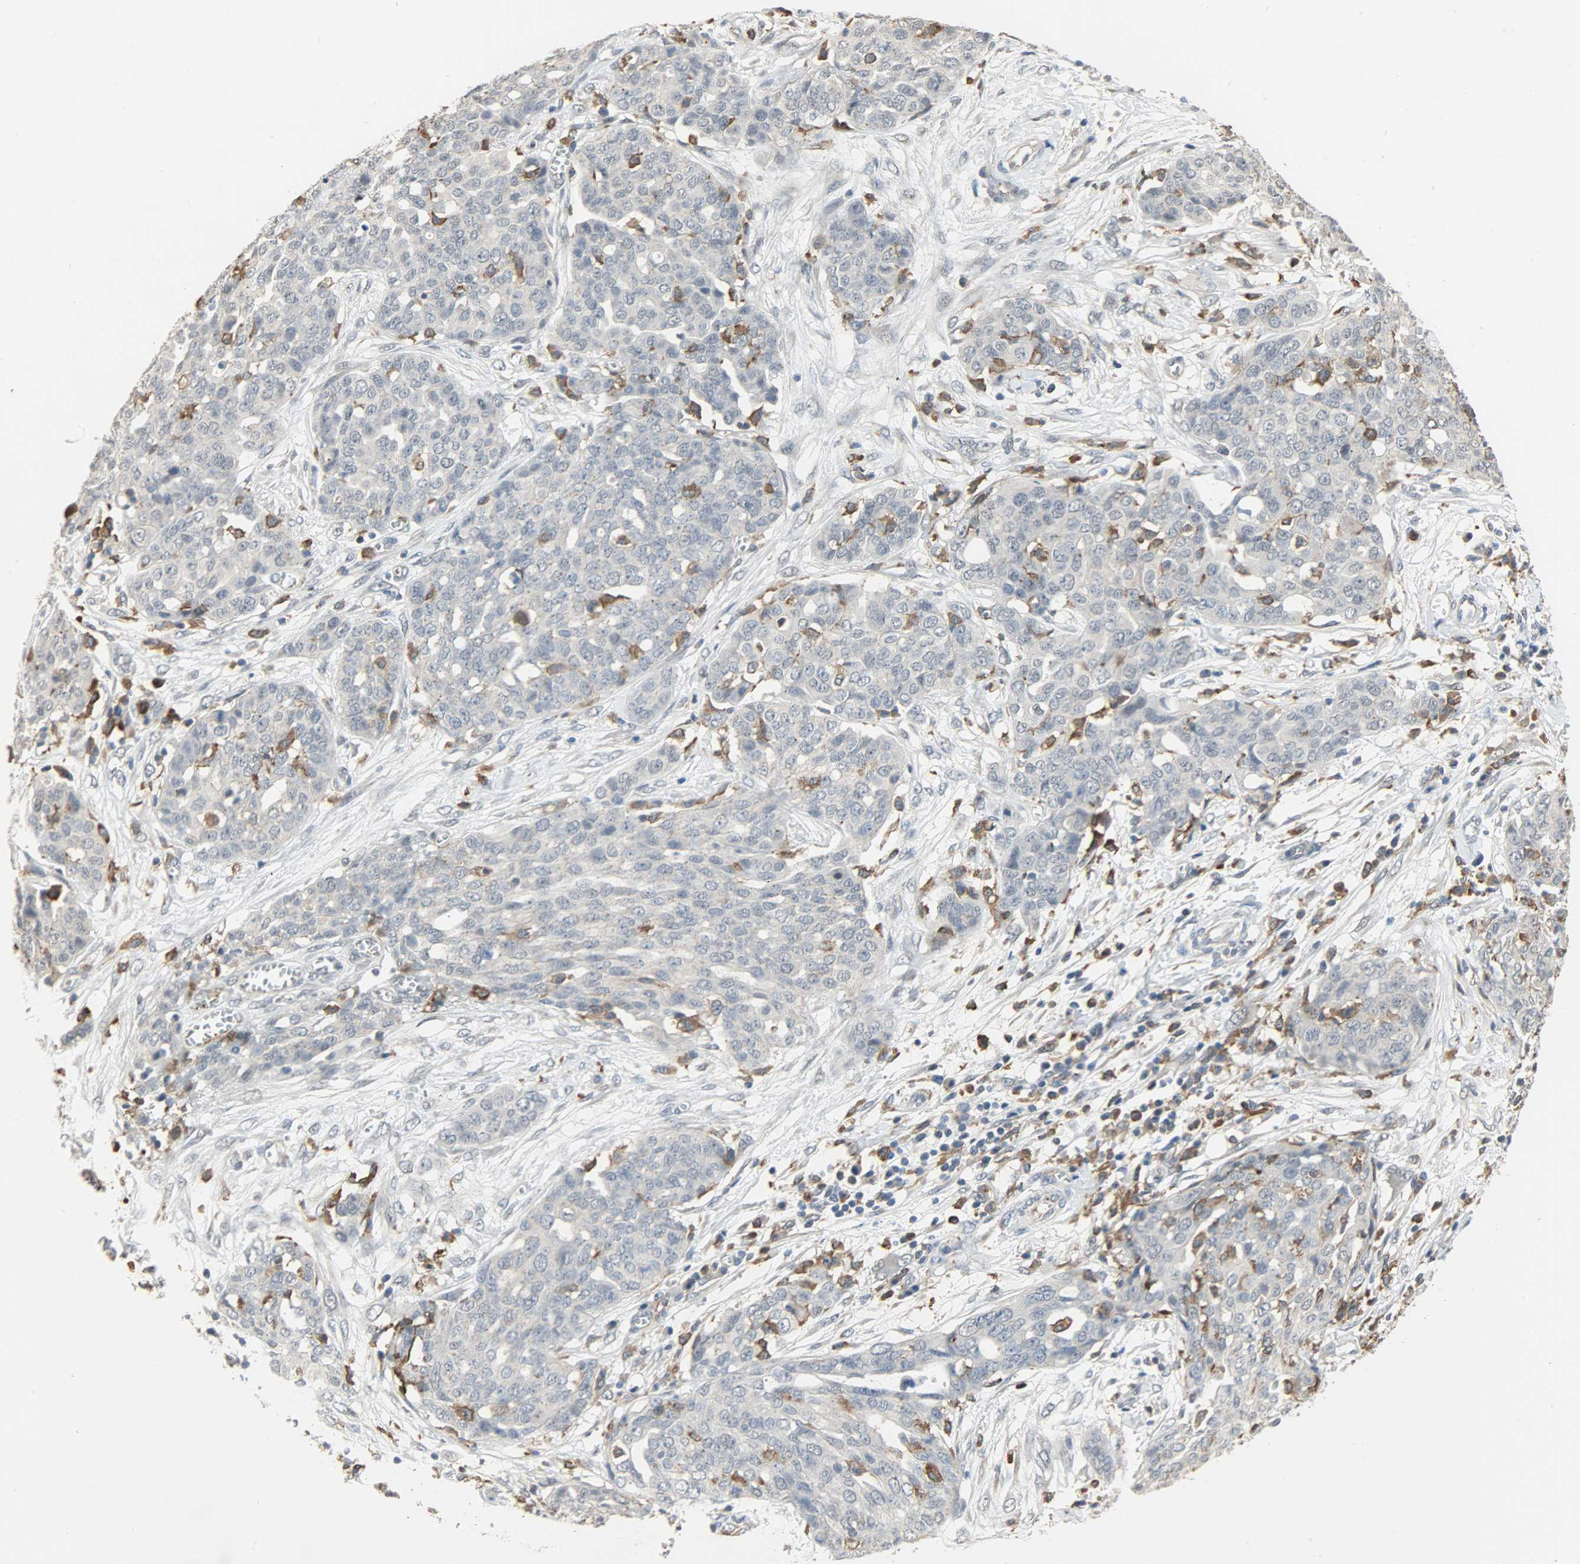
{"staining": {"intensity": "negative", "quantity": "none", "location": "none"}, "tissue": "ovarian cancer", "cell_type": "Tumor cells", "image_type": "cancer", "snomed": [{"axis": "morphology", "description": "Cystadenocarcinoma, serous, NOS"}, {"axis": "topography", "description": "Soft tissue"}, {"axis": "topography", "description": "Ovary"}], "caption": "IHC histopathology image of ovarian cancer (serous cystadenocarcinoma) stained for a protein (brown), which displays no expression in tumor cells.", "gene": "SKAP2", "patient": {"sex": "female", "age": 57}}